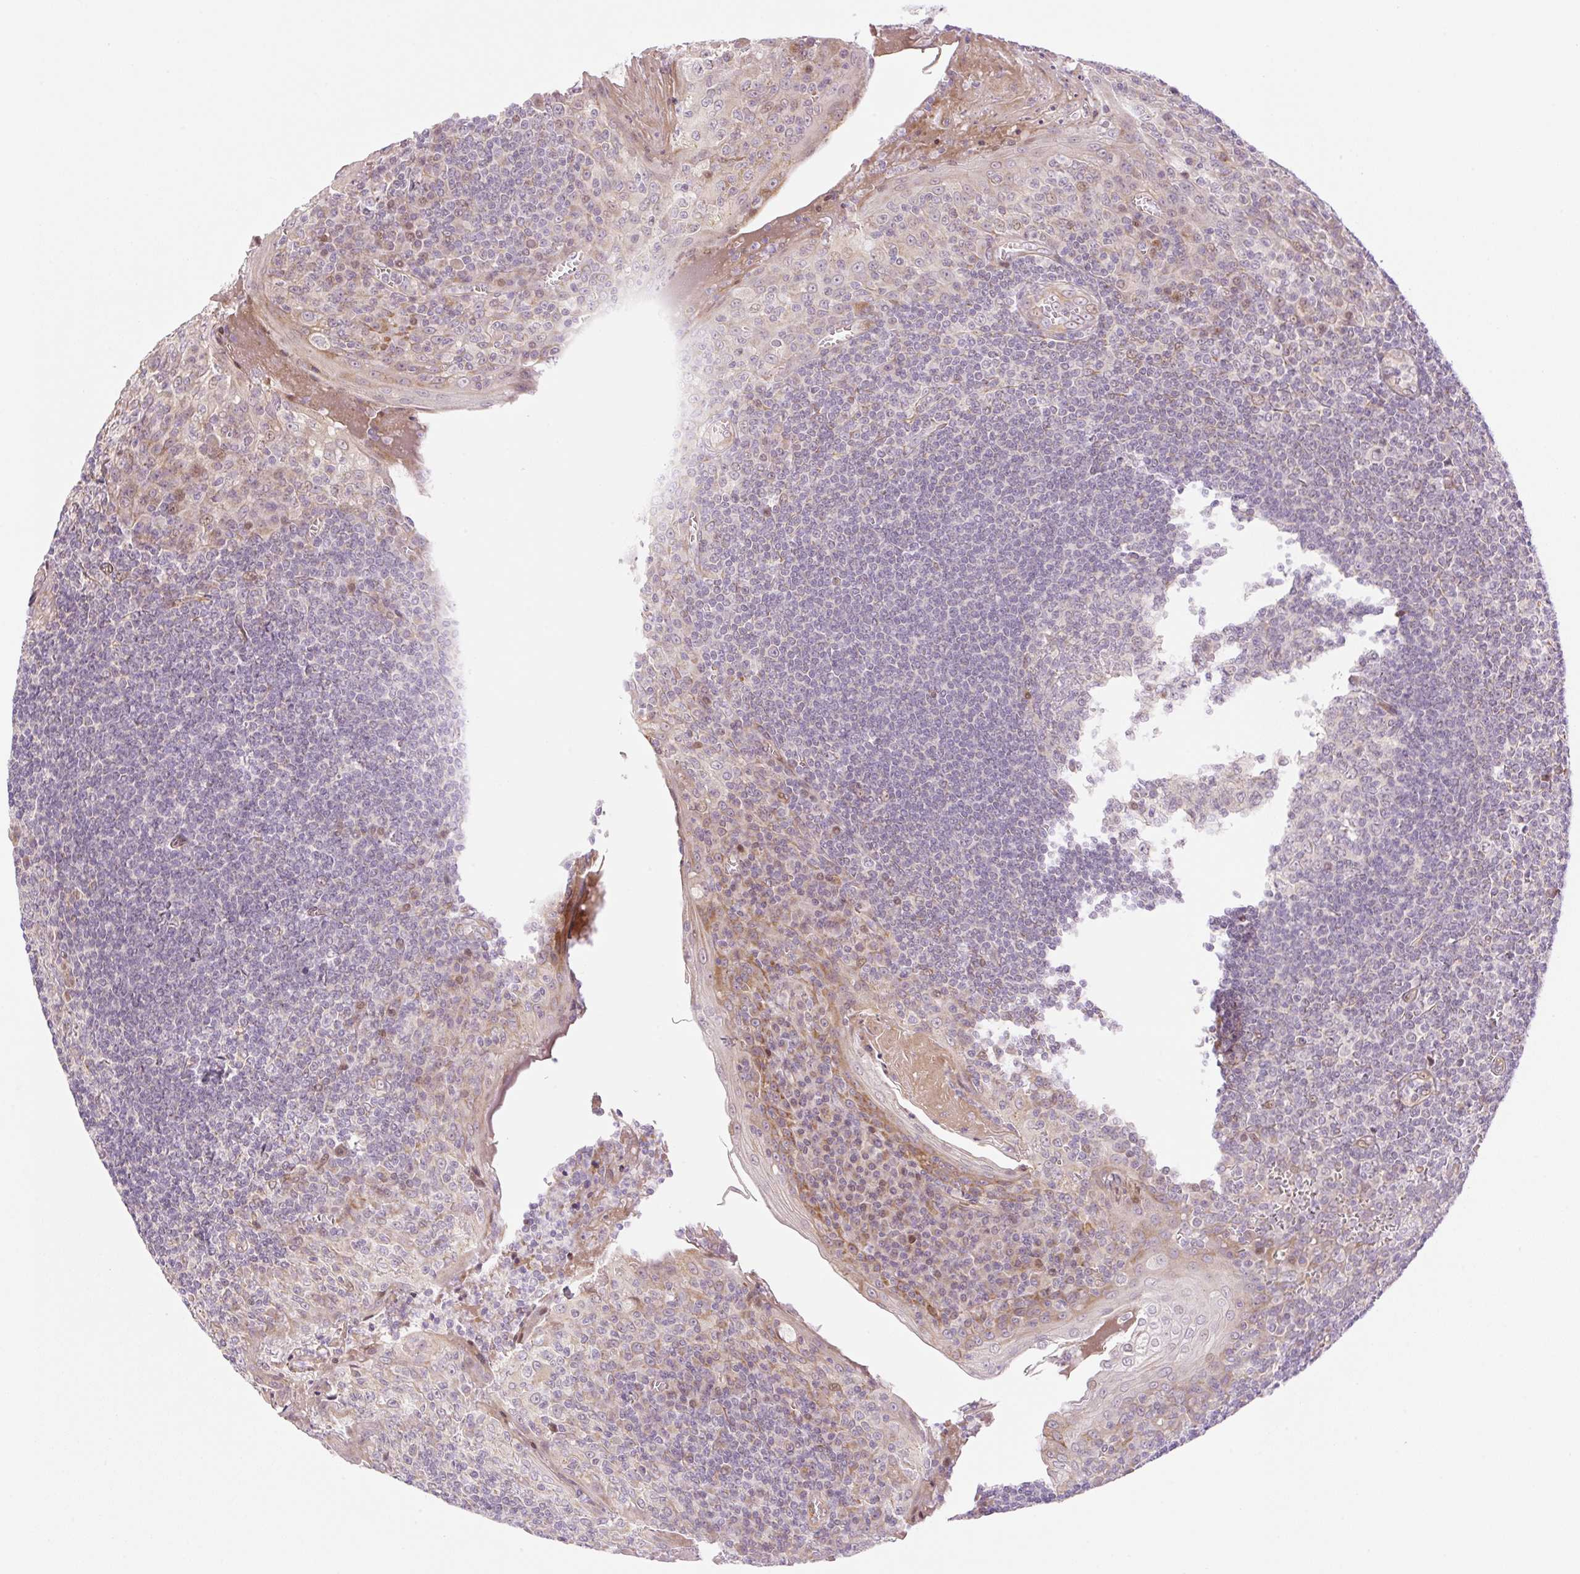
{"staining": {"intensity": "weak", "quantity": "<25%", "location": "nuclear"}, "tissue": "tonsil", "cell_type": "Germinal center cells", "image_type": "normal", "snomed": [{"axis": "morphology", "description": "Normal tissue, NOS"}, {"axis": "topography", "description": "Tonsil"}], "caption": "High power microscopy micrograph of an immunohistochemistry histopathology image of normal tonsil, revealing no significant expression in germinal center cells.", "gene": "ZNF394", "patient": {"sex": "male", "age": 27}}